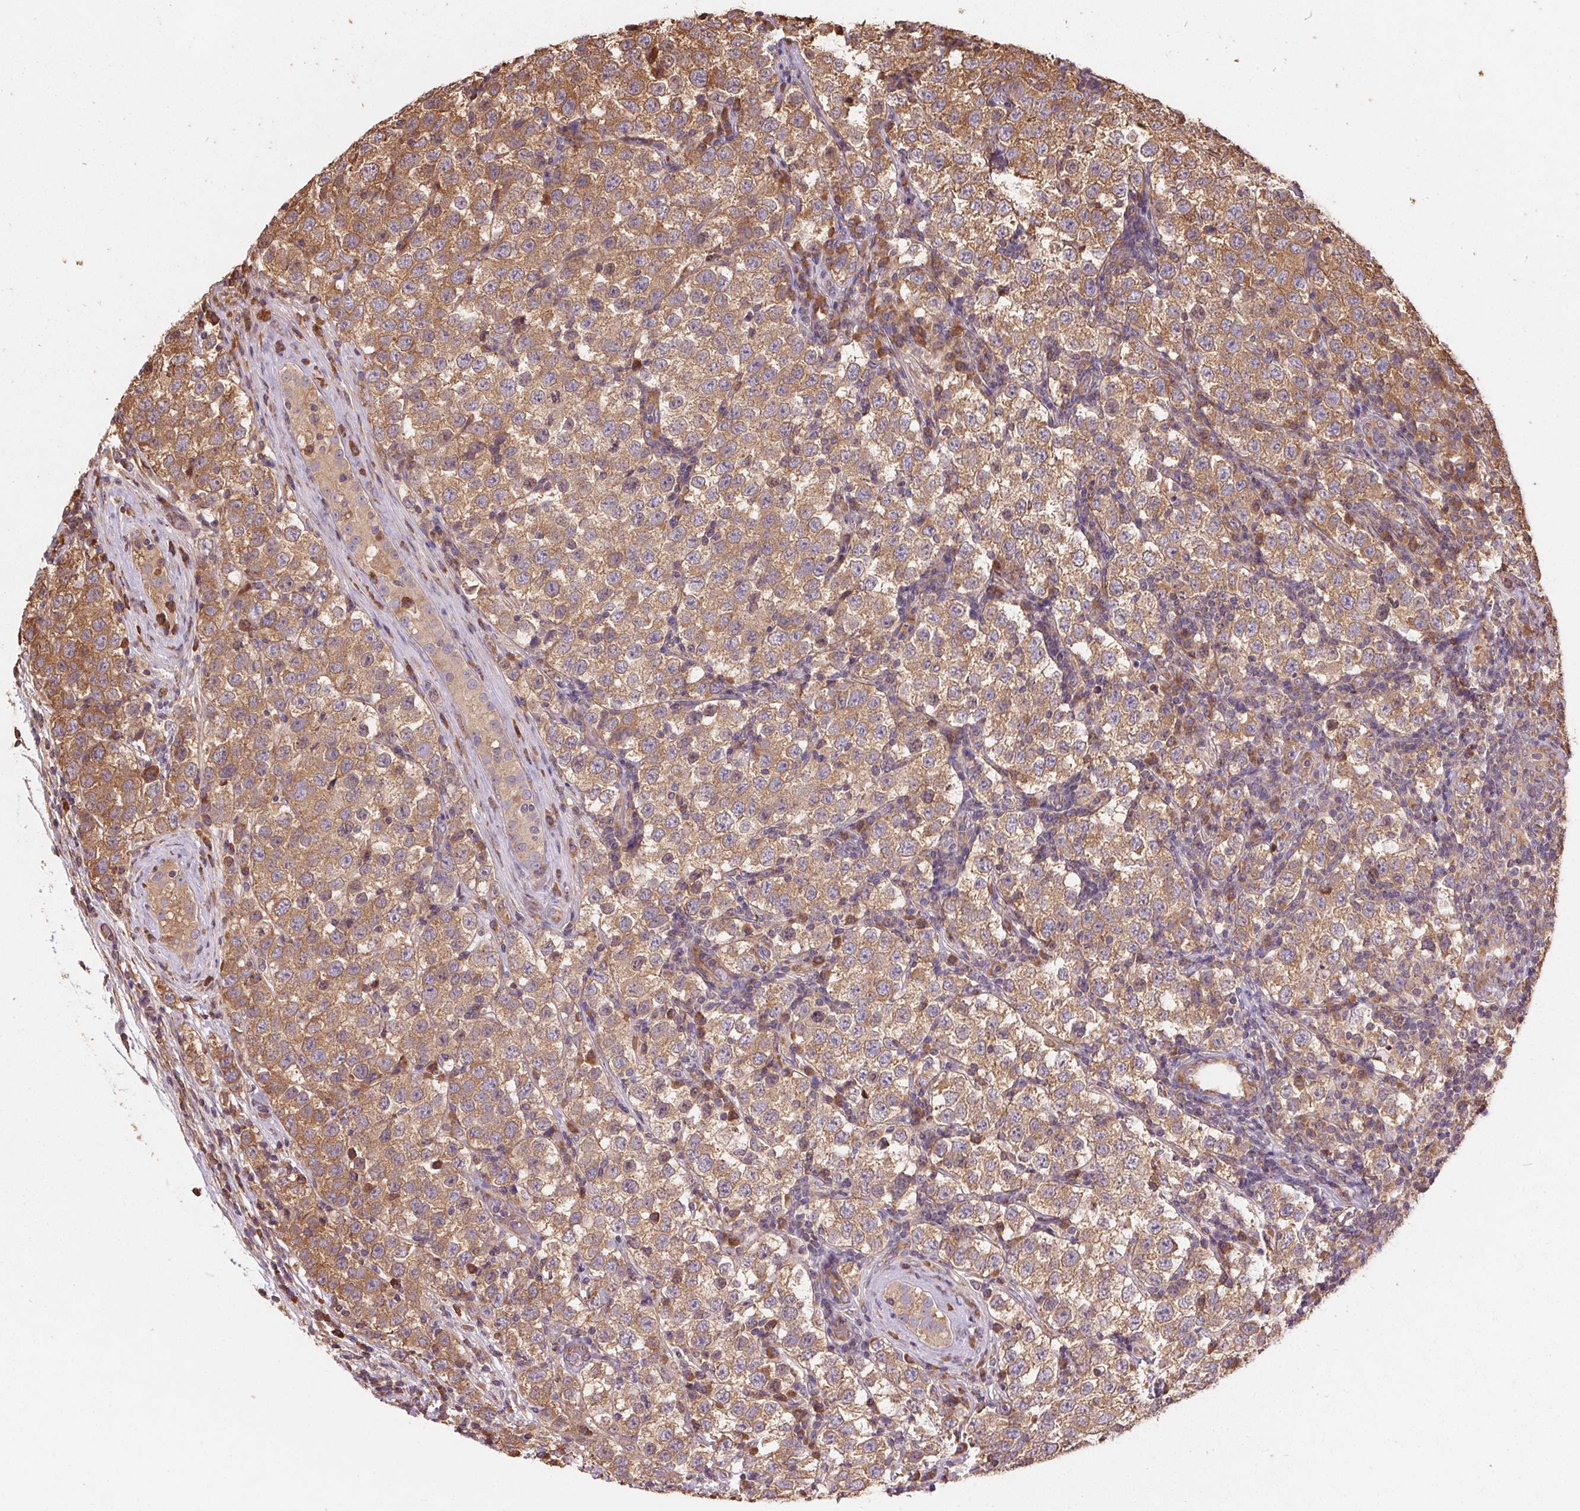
{"staining": {"intensity": "moderate", "quantity": ">75%", "location": "cytoplasmic/membranous"}, "tissue": "testis cancer", "cell_type": "Tumor cells", "image_type": "cancer", "snomed": [{"axis": "morphology", "description": "Seminoma, NOS"}, {"axis": "topography", "description": "Testis"}], "caption": "An IHC micrograph of tumor tissue is shown. Protein staining in brown highlights moderate cytoplasmic/membranous positivity in testis seminoma within tumor cells. (brown staining indicates protein expression, while blue staining denotes nuclei).", "gene": "EIF2S1", "patient": {"sex": "male", "age": 34}}